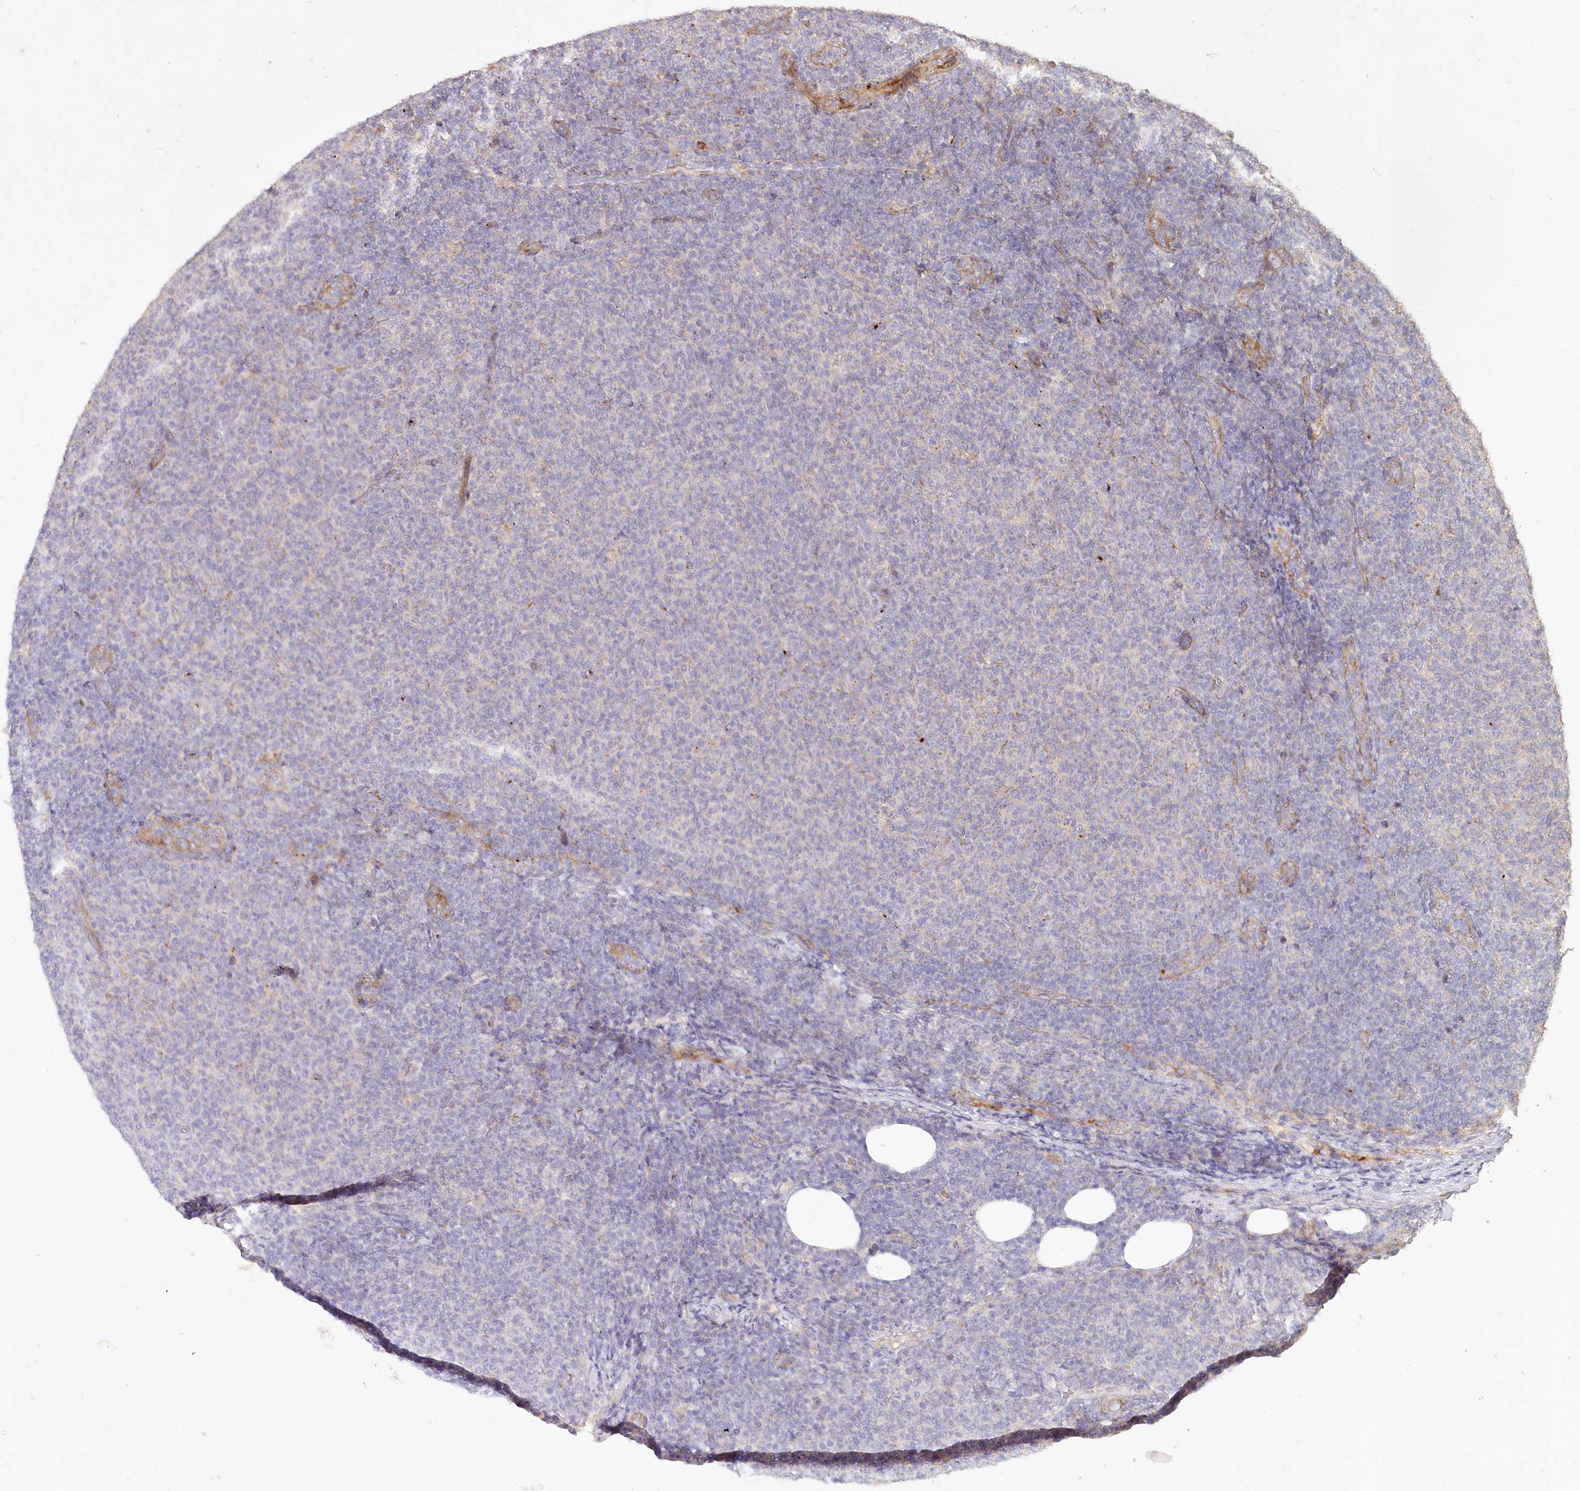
{"staining": {"intensity": "negative", "quantity": "none", "location": "none"}, "tissue": "lymphoma", "cell_type": "Tumor cells", "image_type": "cancer", "snomed": [{"axis": "morphology", "description": "Malignant lymphoma, non-Hodgkin's type, Low grade"}, {"axis": "topography", "description": "Lymph node"}], "caption": "High power microscopy histopathology image of an immunohistochemistry (IHC) micrograph of low-grade malignant lymphoma, non-Hodgkin's type, revealing no significant positivity in tumor cells.", "gene": "IRAK1BP1", "patient": {"sex": "male", "age": 66}}